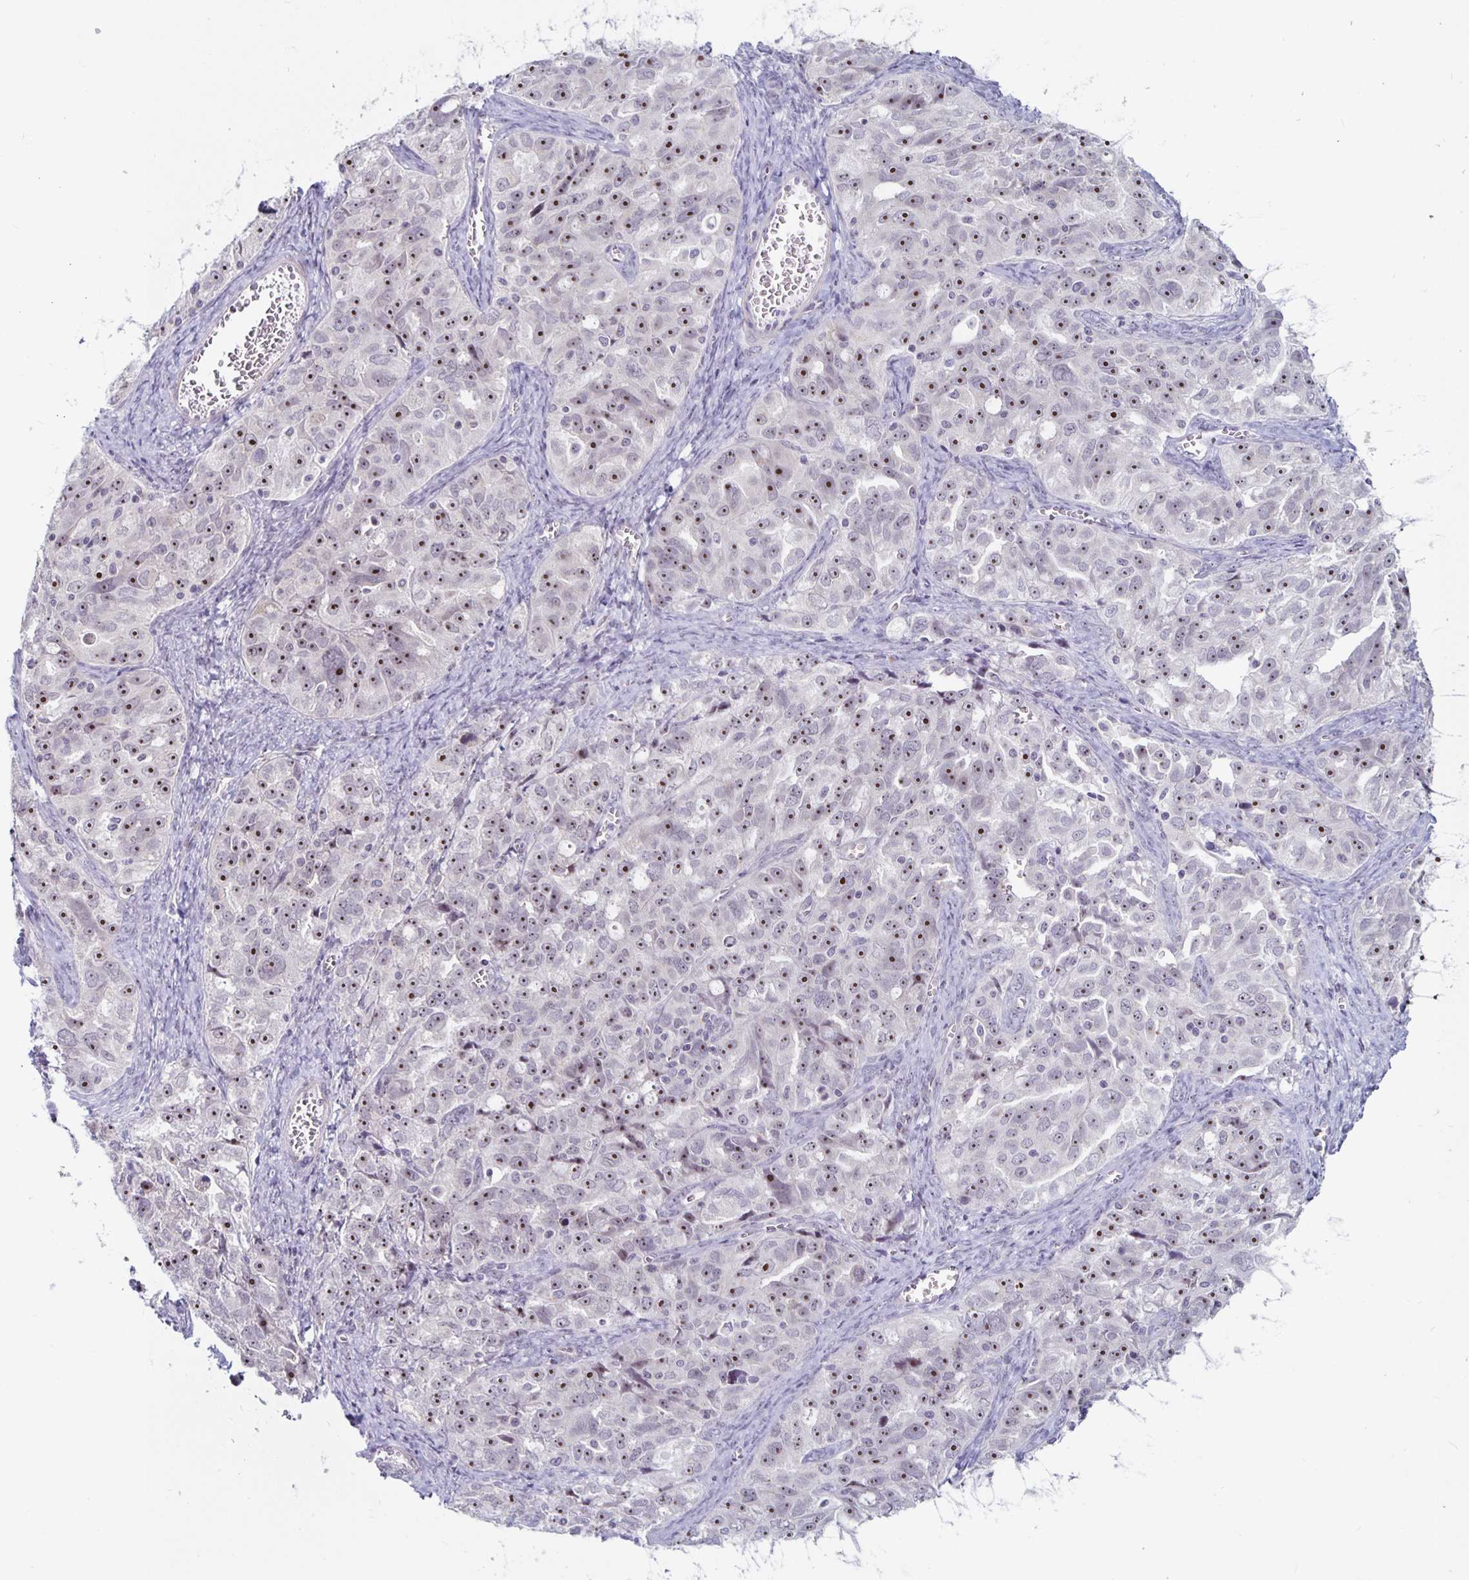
{"staining": {"intensity": "moderate", "quantity": ">75%", "location": "nuclear"}, "tissue": "ovarian cancer", "cell_type": "Tumor cells", "image_type": "cancer", "snomed": [{"axis": "morphology", "description": "Cystadenocarcinoma, serous, NOS"}, {"axis": "topography", "description": "Ovary"}], "caption": "An immunohistochemistry (IHC) histopathology image of neoplastic tissue is shown. Protein staining in brown labels moderate nuclear positivity in ovarian serous cystadenocarcinoma within tumor cells. The protein of interest is stained brown, and the nuclei are stained in blue (DAB IHC with brightfield microscopy, high magnification).", "gene": "NUP85", "patient": {"sex": "female", "age": 51}}